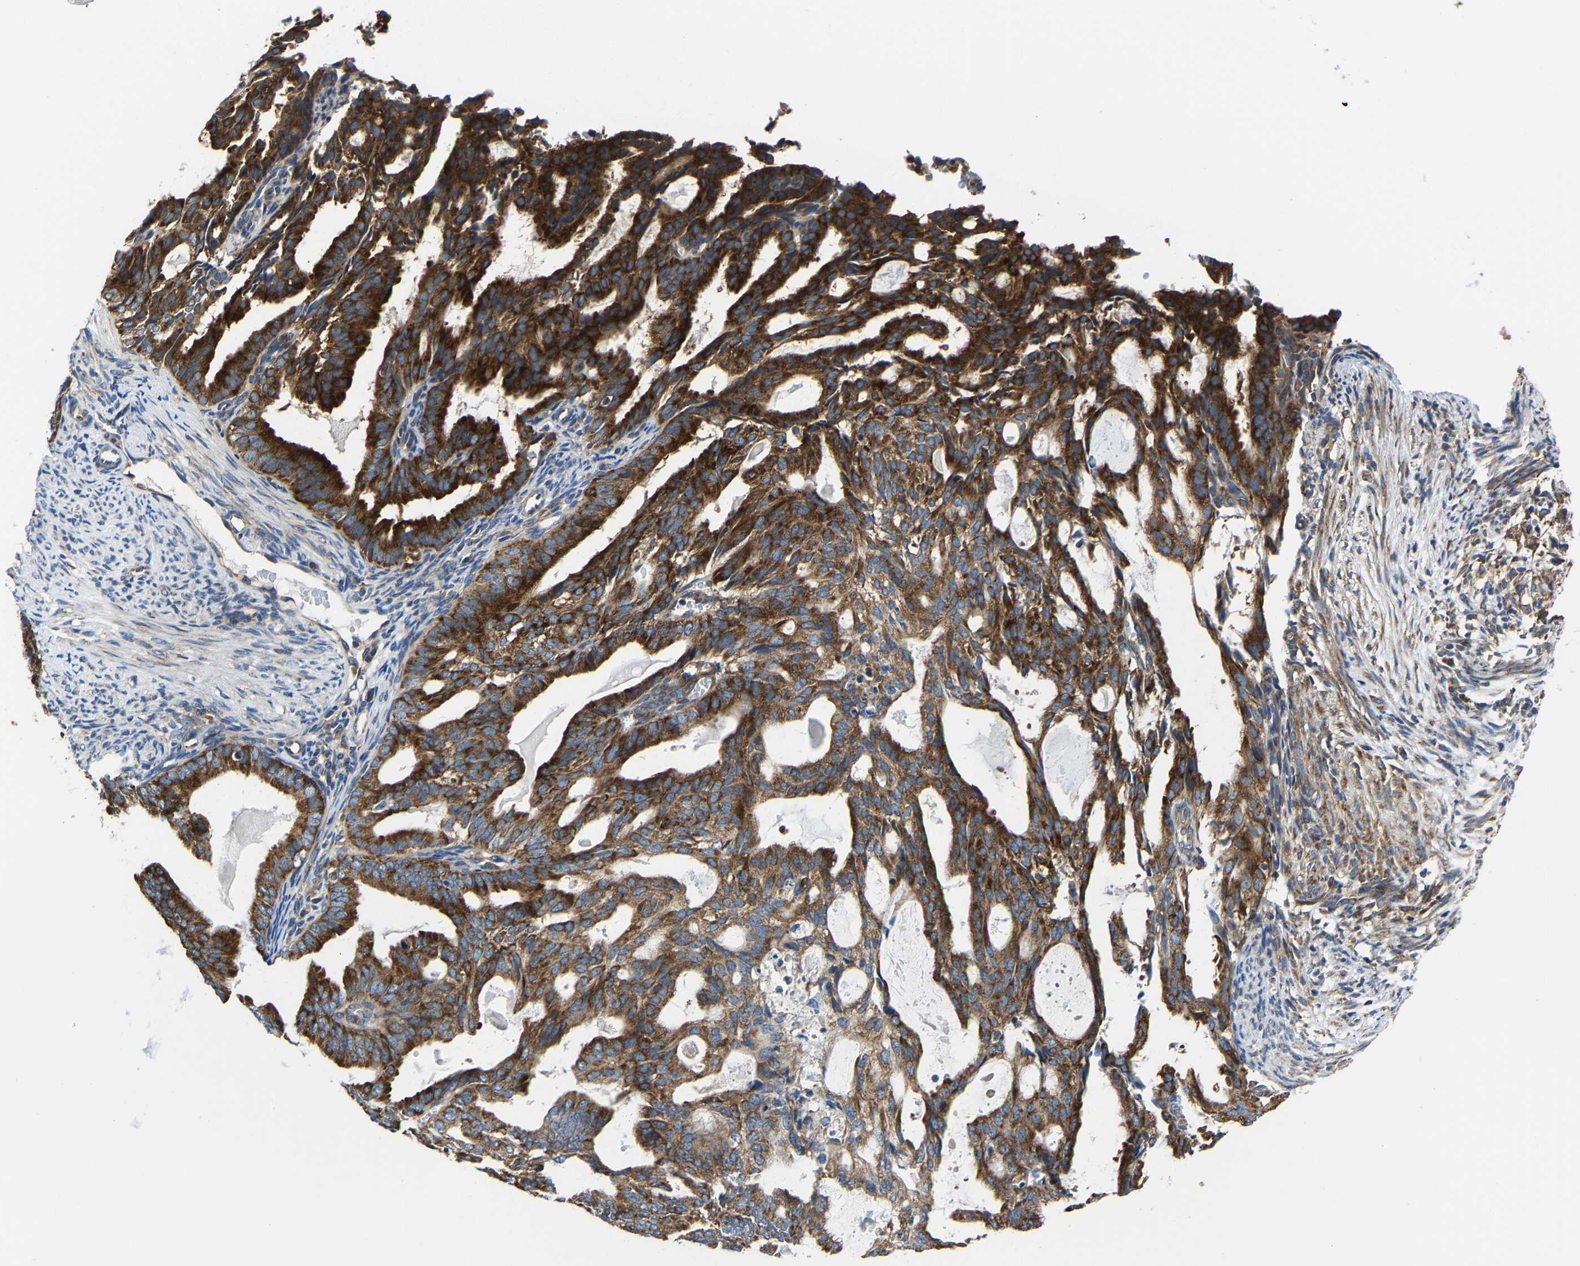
{"staining": {"intensity": "strong", "quantity": ">75%", "location": "cytoplasmic/membranous"}, "tissue": "endometrial cancer", "cell_type": "Tumor cells", "image_type": "cancer", "snomed": [{"axis": "morphology", "description": "Adenocarcinoma, NOS"}, {"axis": "topography", "description": "Endometrium"}], "caption": "This histopathology image reveals immunohistochemistry (IHC) staining of endometrial cancer (adenocarcinoma), with high strong cytoplasmic/membranous positivity in approximately >75% of tumor cells.", "gene": "G3BP2", "patient": {"sex": "female", "age": 58}}